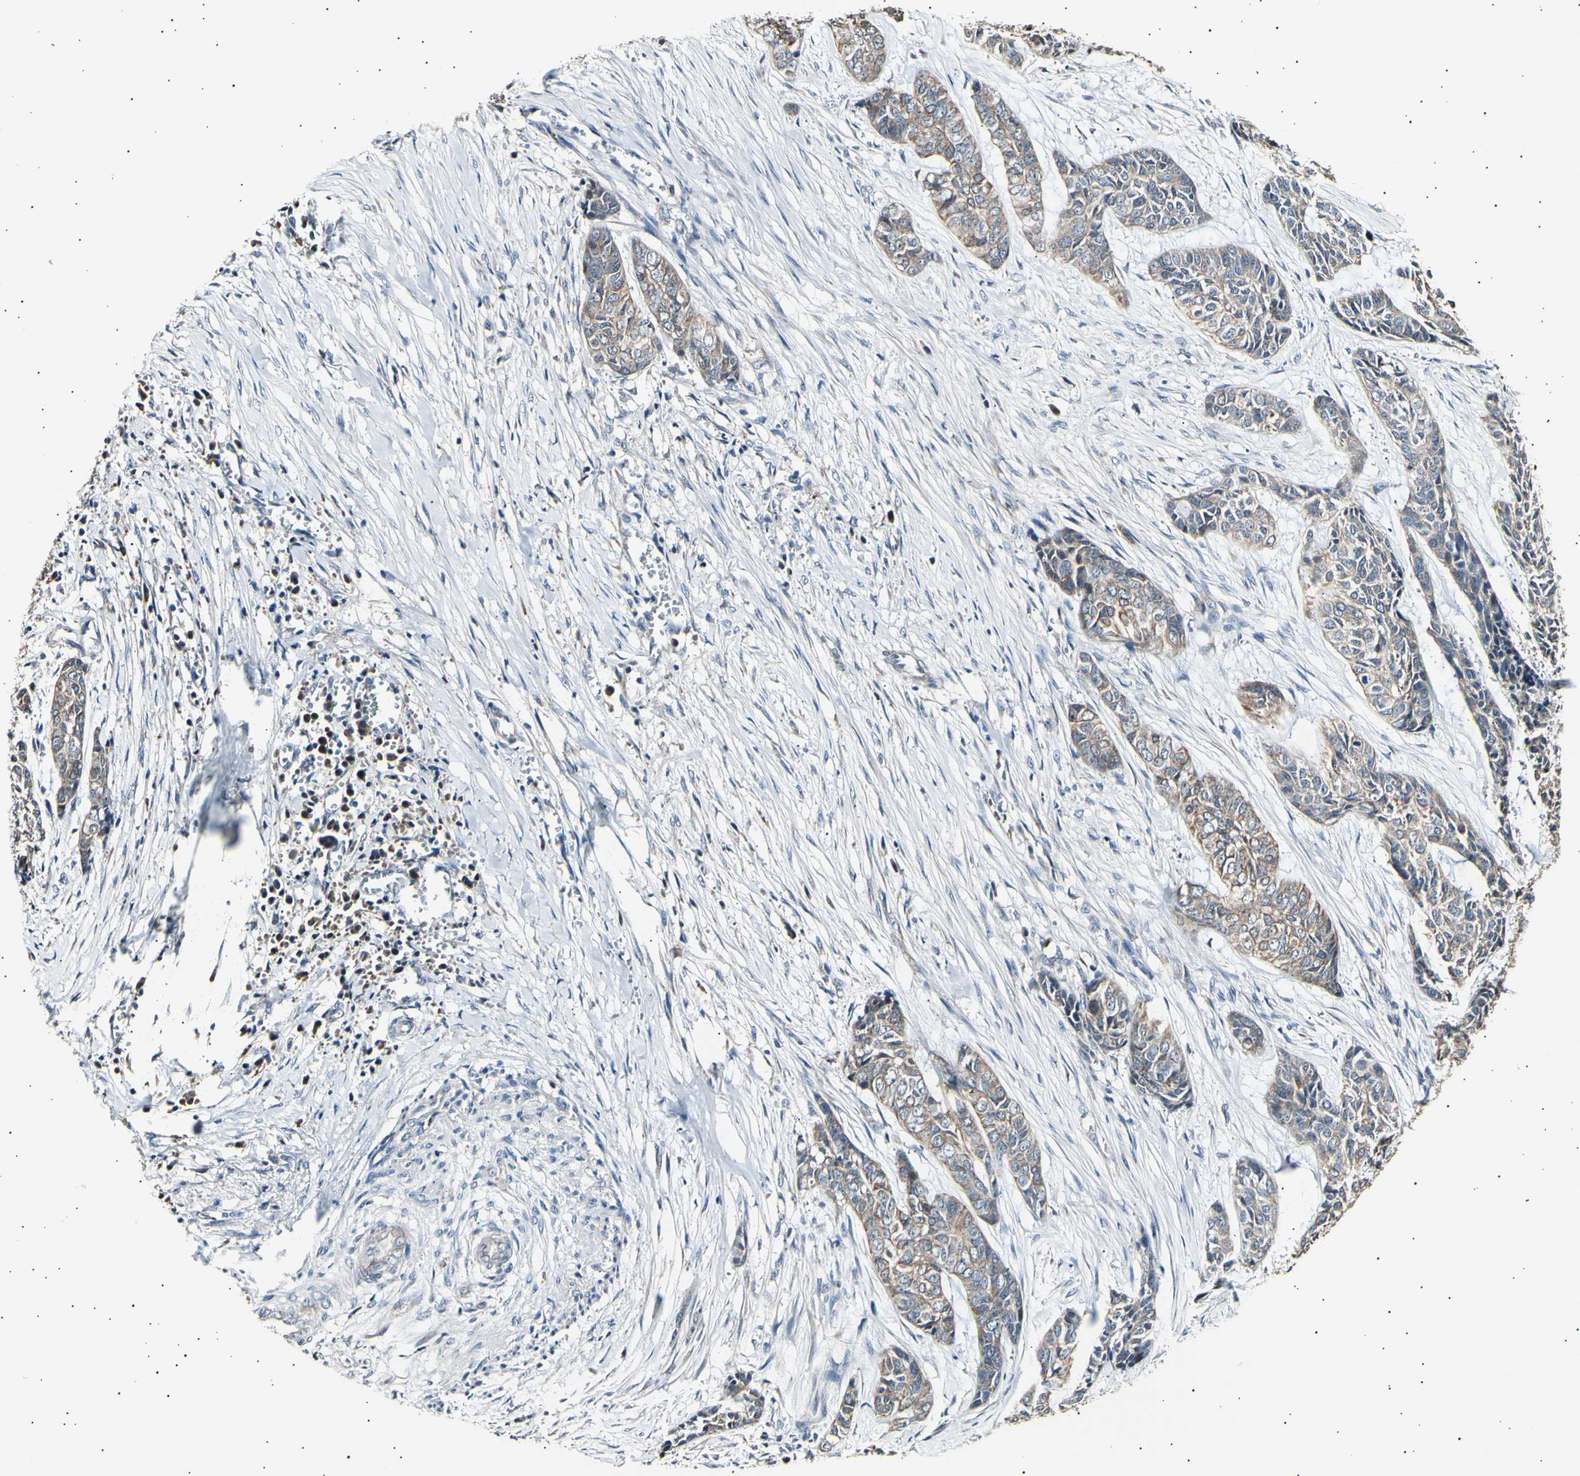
{"staining": {"intensity": "moderate", "quantity": ">75%", "location": "cytoplasmic/membranous"}, "tissue": "skin cancer", "cell_type": "Tumor cells", "image_type": "cancer", "snomed": [{"axis": "morphology", "description": "Basal cell carcinoma"}, {"axis": "topography", "description": "Skin"}], "caption": "A high-resolution photomicrograph shows immunohistochemistry (IHC) staining of basal cell carcinoma (skin), which reveals moderate cytoplasmic/membranous positivity in about >75% of tumor cells.", "gene": "ITGA6", "patient": {"sex": "female", "age": 64}}